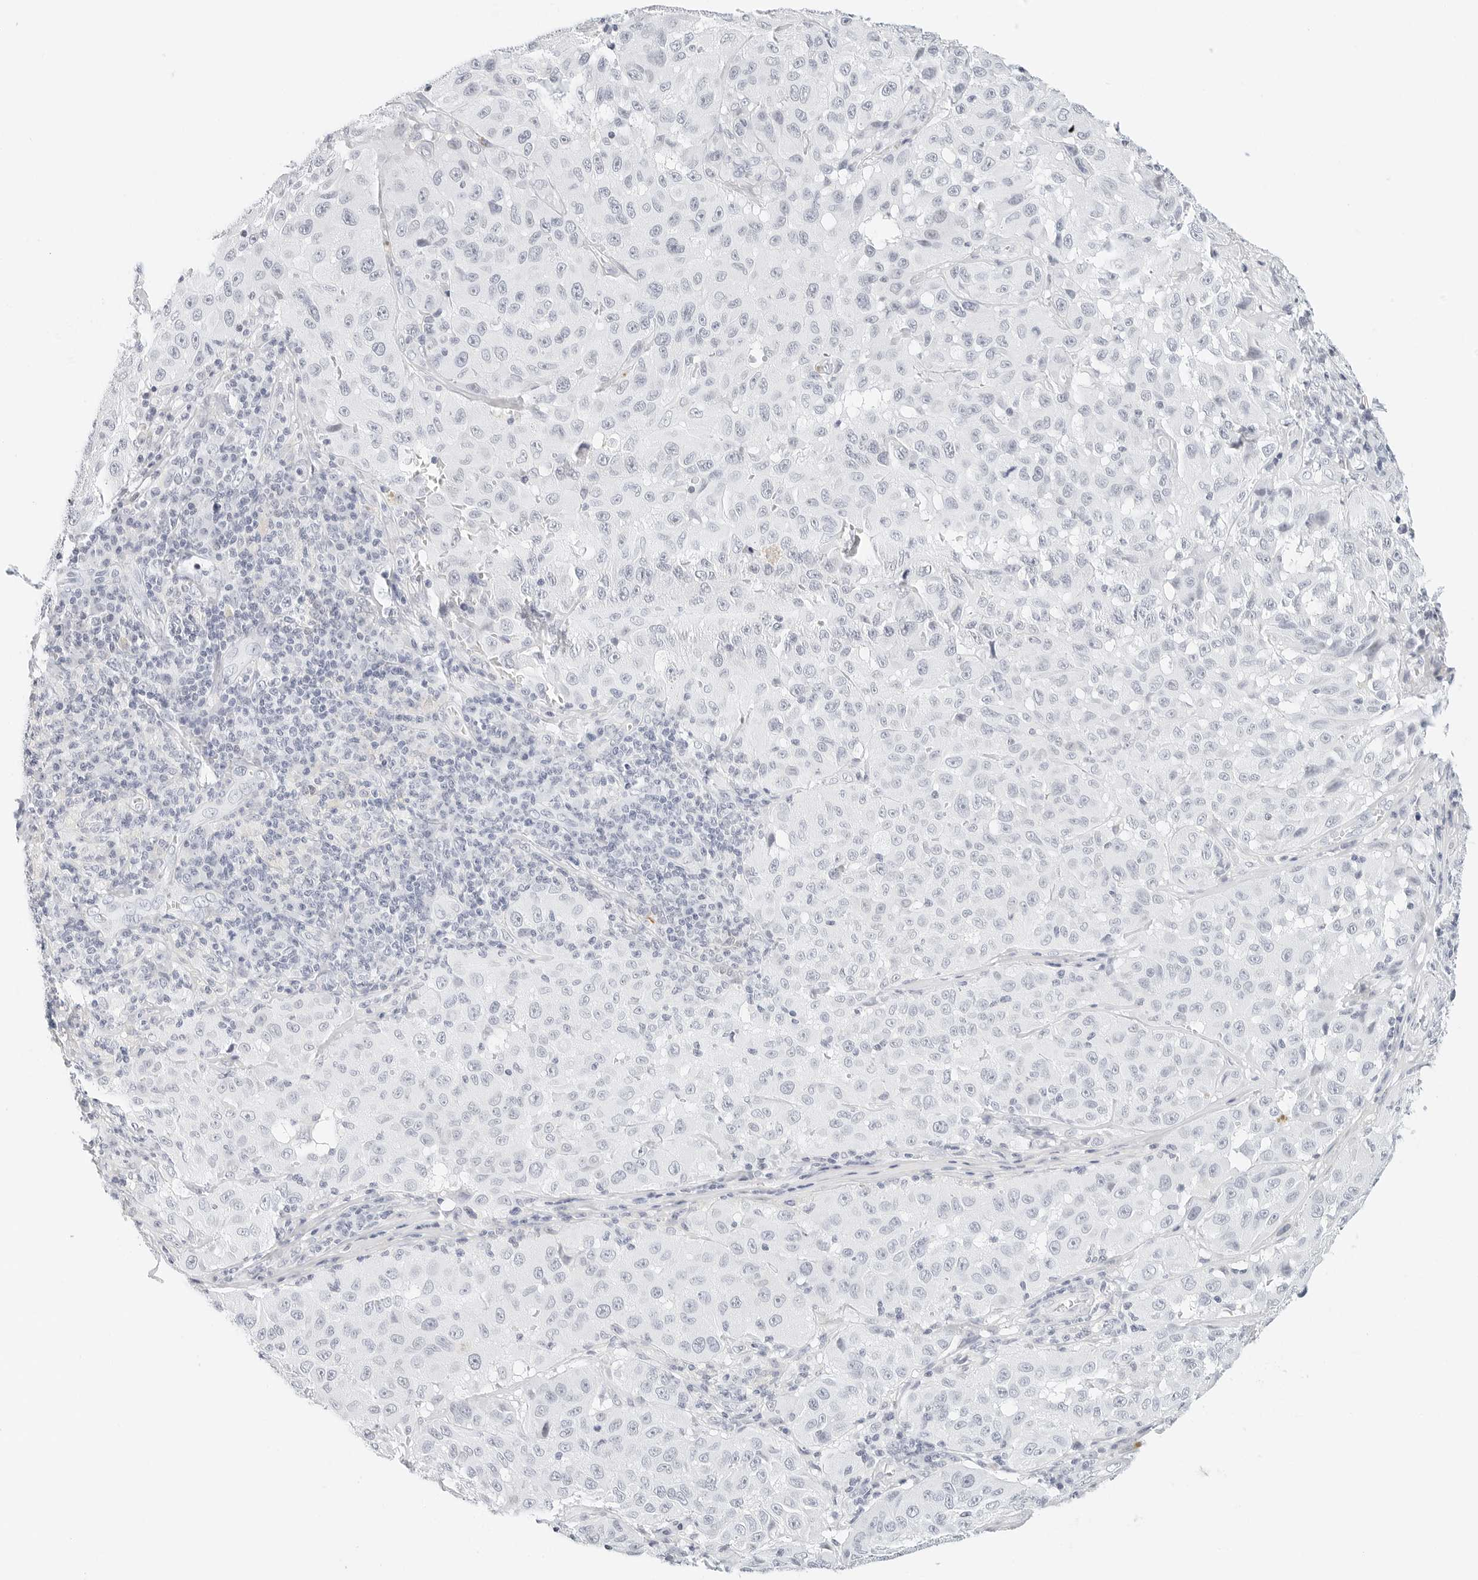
{"staining": {"intensity": "negative", "quantity": "none", "location": "none"}, "tissue": "melanoma", "cell_type": "Tumor cells", "image_type": "cancer", "snomed": [{"axis": "morphology", "description": "Malignant melanoma, NOS"}, {"axis": "topography", "description": "Skin"}], "caption": "Malignant melanoma was stained to show a protein in brown. There is no significant positivity in tumor cells. (Immunohistochemistry, brightfield microscopy, high magnification).", "gene": "CD22", "patient": {"sex": "male", "age": 66}}